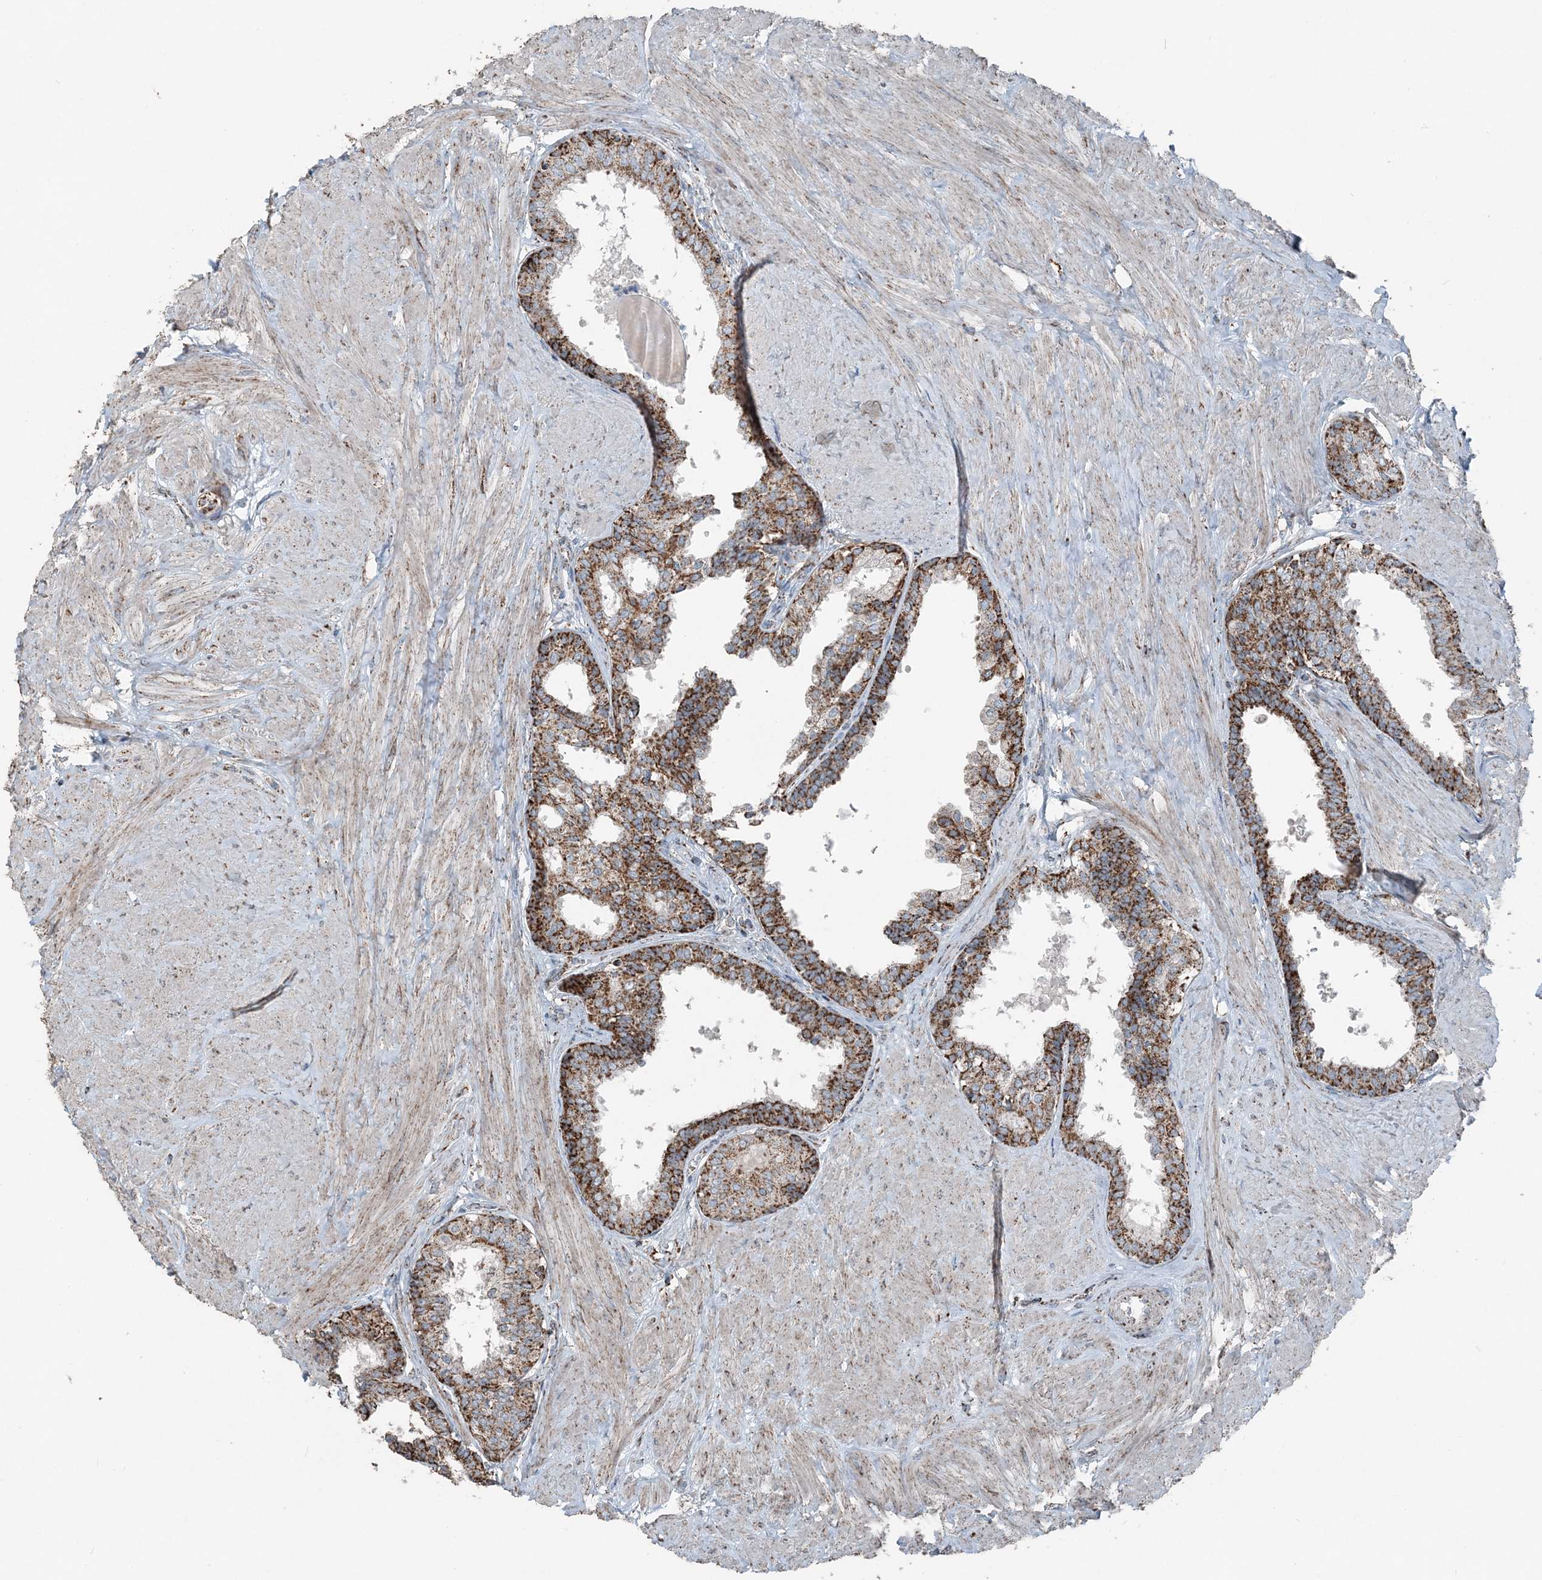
{"staining": {"intensity": "strong", "quantity": ">75%", "location": "cytoplasmic/membranous"}, "tissue": "prostate", "cell_type": "Glandular cells", "image_type": "normal", "snomed": [{"axis": "morphology", "description": "Normal tissue, NOS"}, {"axis": "topography", "description": "Prostate"}], "caption": "IHC (DAB (3,3'-diaminobenzidine)) staining of unremarkable prostate demonstrates strong cytoplasmic/membranous protein positivity in approximately >75% of glandular cells.", "gene": "SUCLG1", "patient": {"sex": "male", "age": 48}}